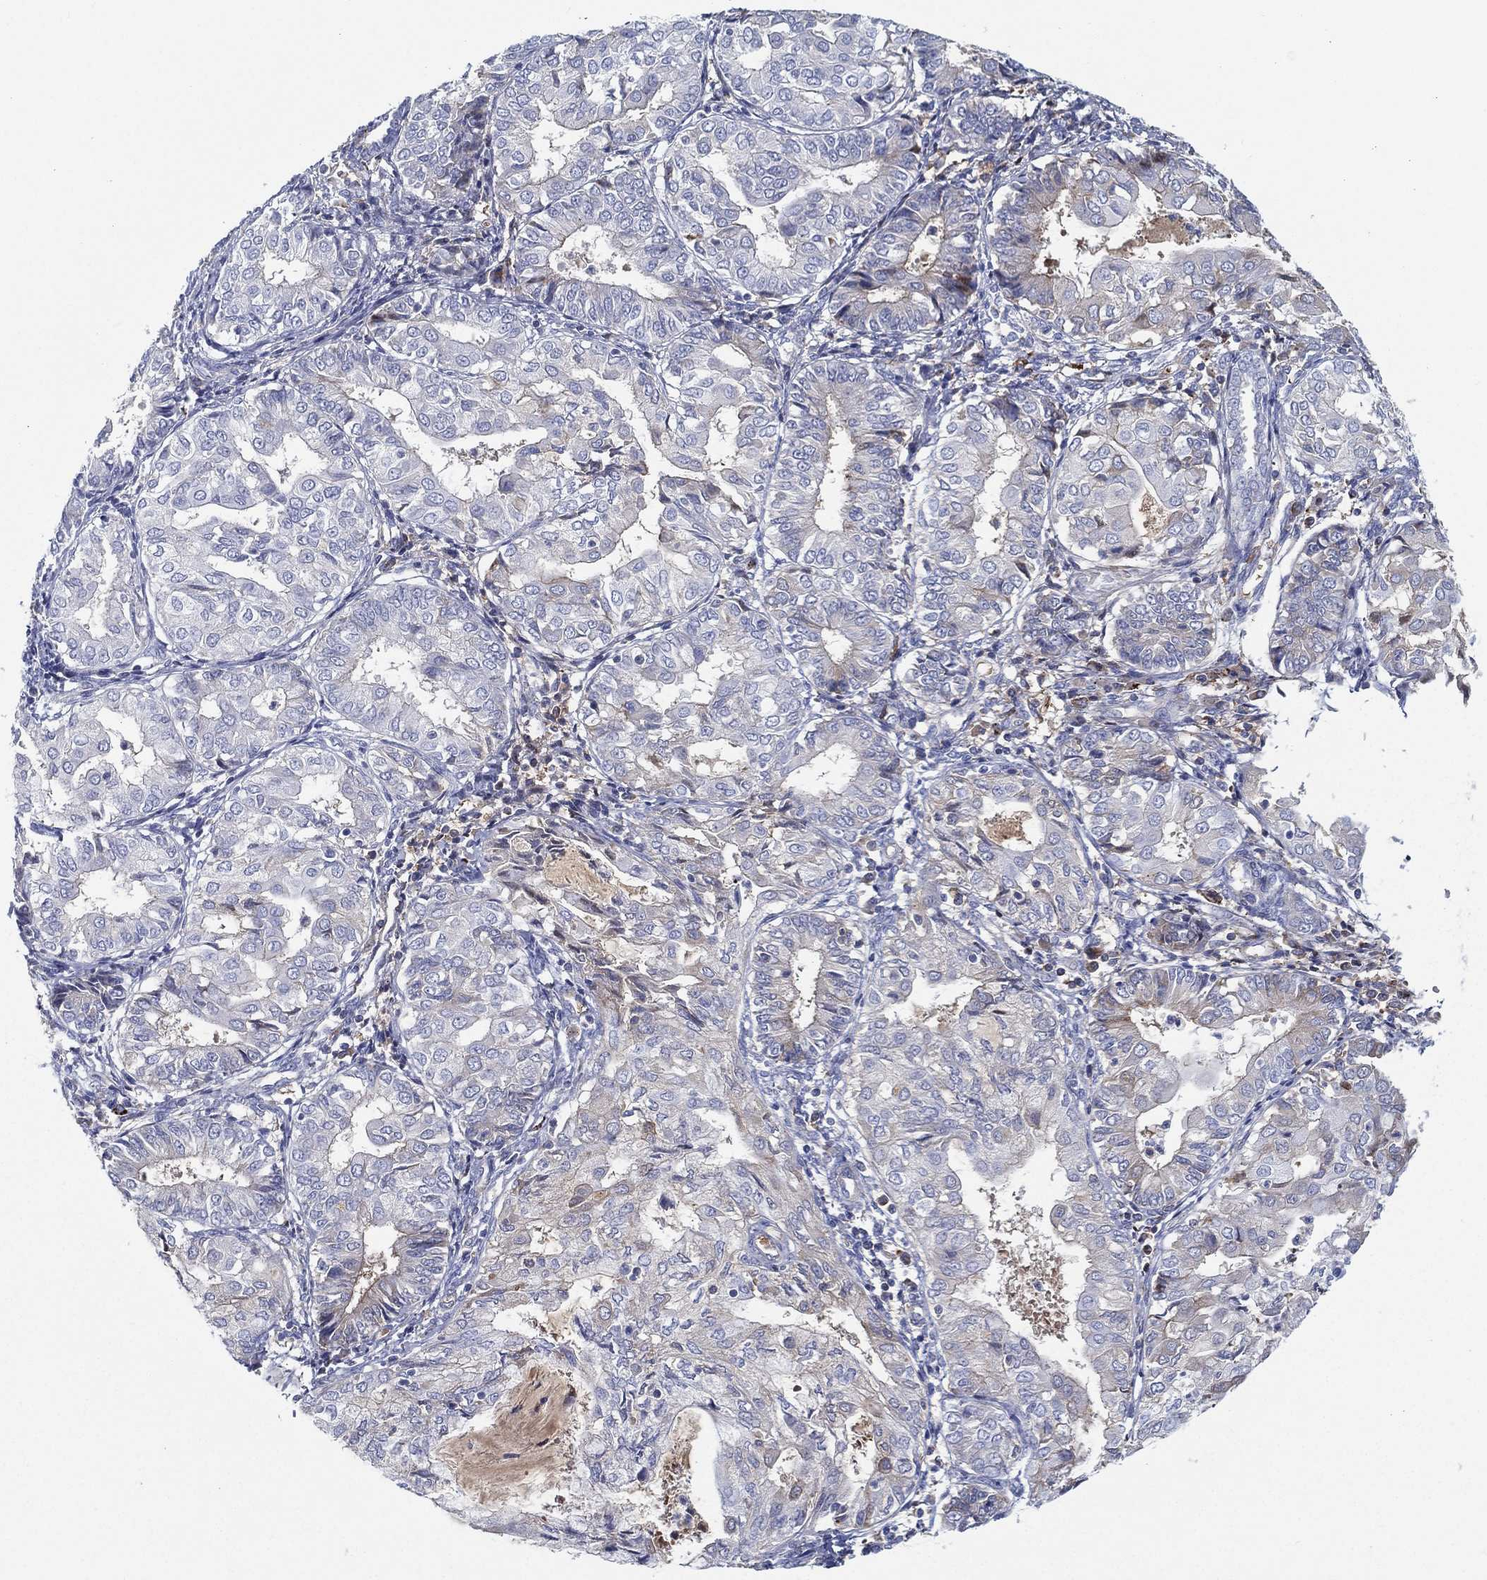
{"staining": {"intensity": "negative", "quantity": "none", "location": "none"}, "tissue": "endometrial cancer", "cell_type": "Tumor cells", "image_type": "cancer", "snomed": [{"axis": "morphology", "description": "Adenocarcinoma, NOS"}, {"axis": "topography", "description": "Endometrium"}], "caption": "Tumor cells show no significant protein expression in endometrial adenocarcinoma.", "gene": "IFNB1", "patient": {"sex": "female", "age": 68}}